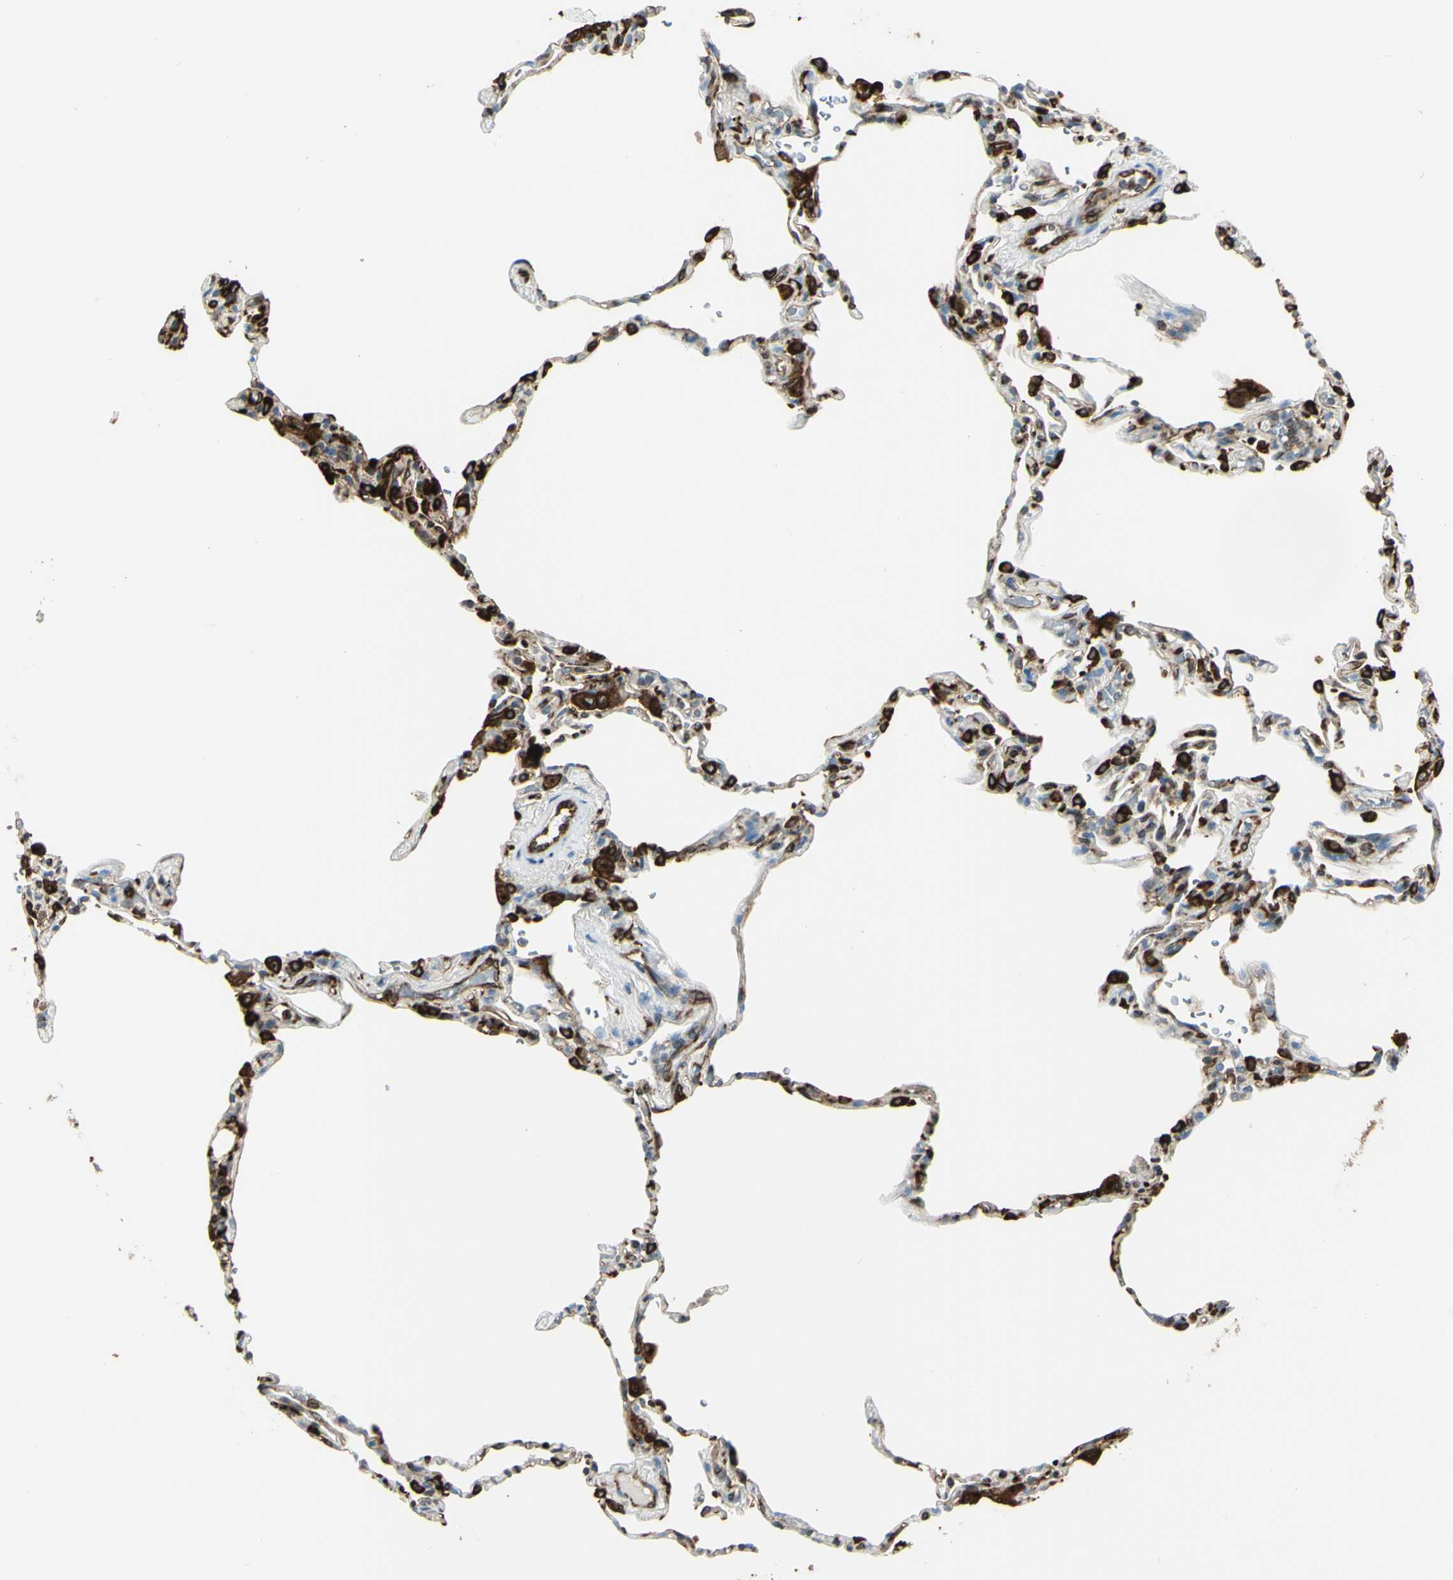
{"staining": {"intensity": "strong", "quantity": "25%-75%", "location": "cytoplasmic/membranous"}, "tissue": "lung", "cell_type": "Alveolar cells", "image_type": "normal", "snomed": [{"axis": "morphology", "description": "Normal tissue, NOS"}, {"axis": "topography", "description": "Lung"}], "caption": "An image of lung stained for a protein displays strong cytoplasmic/membranous brown staining in alveolar cells.", "gene": "CD74", "patient": {"sex": "male", "age": 59}}